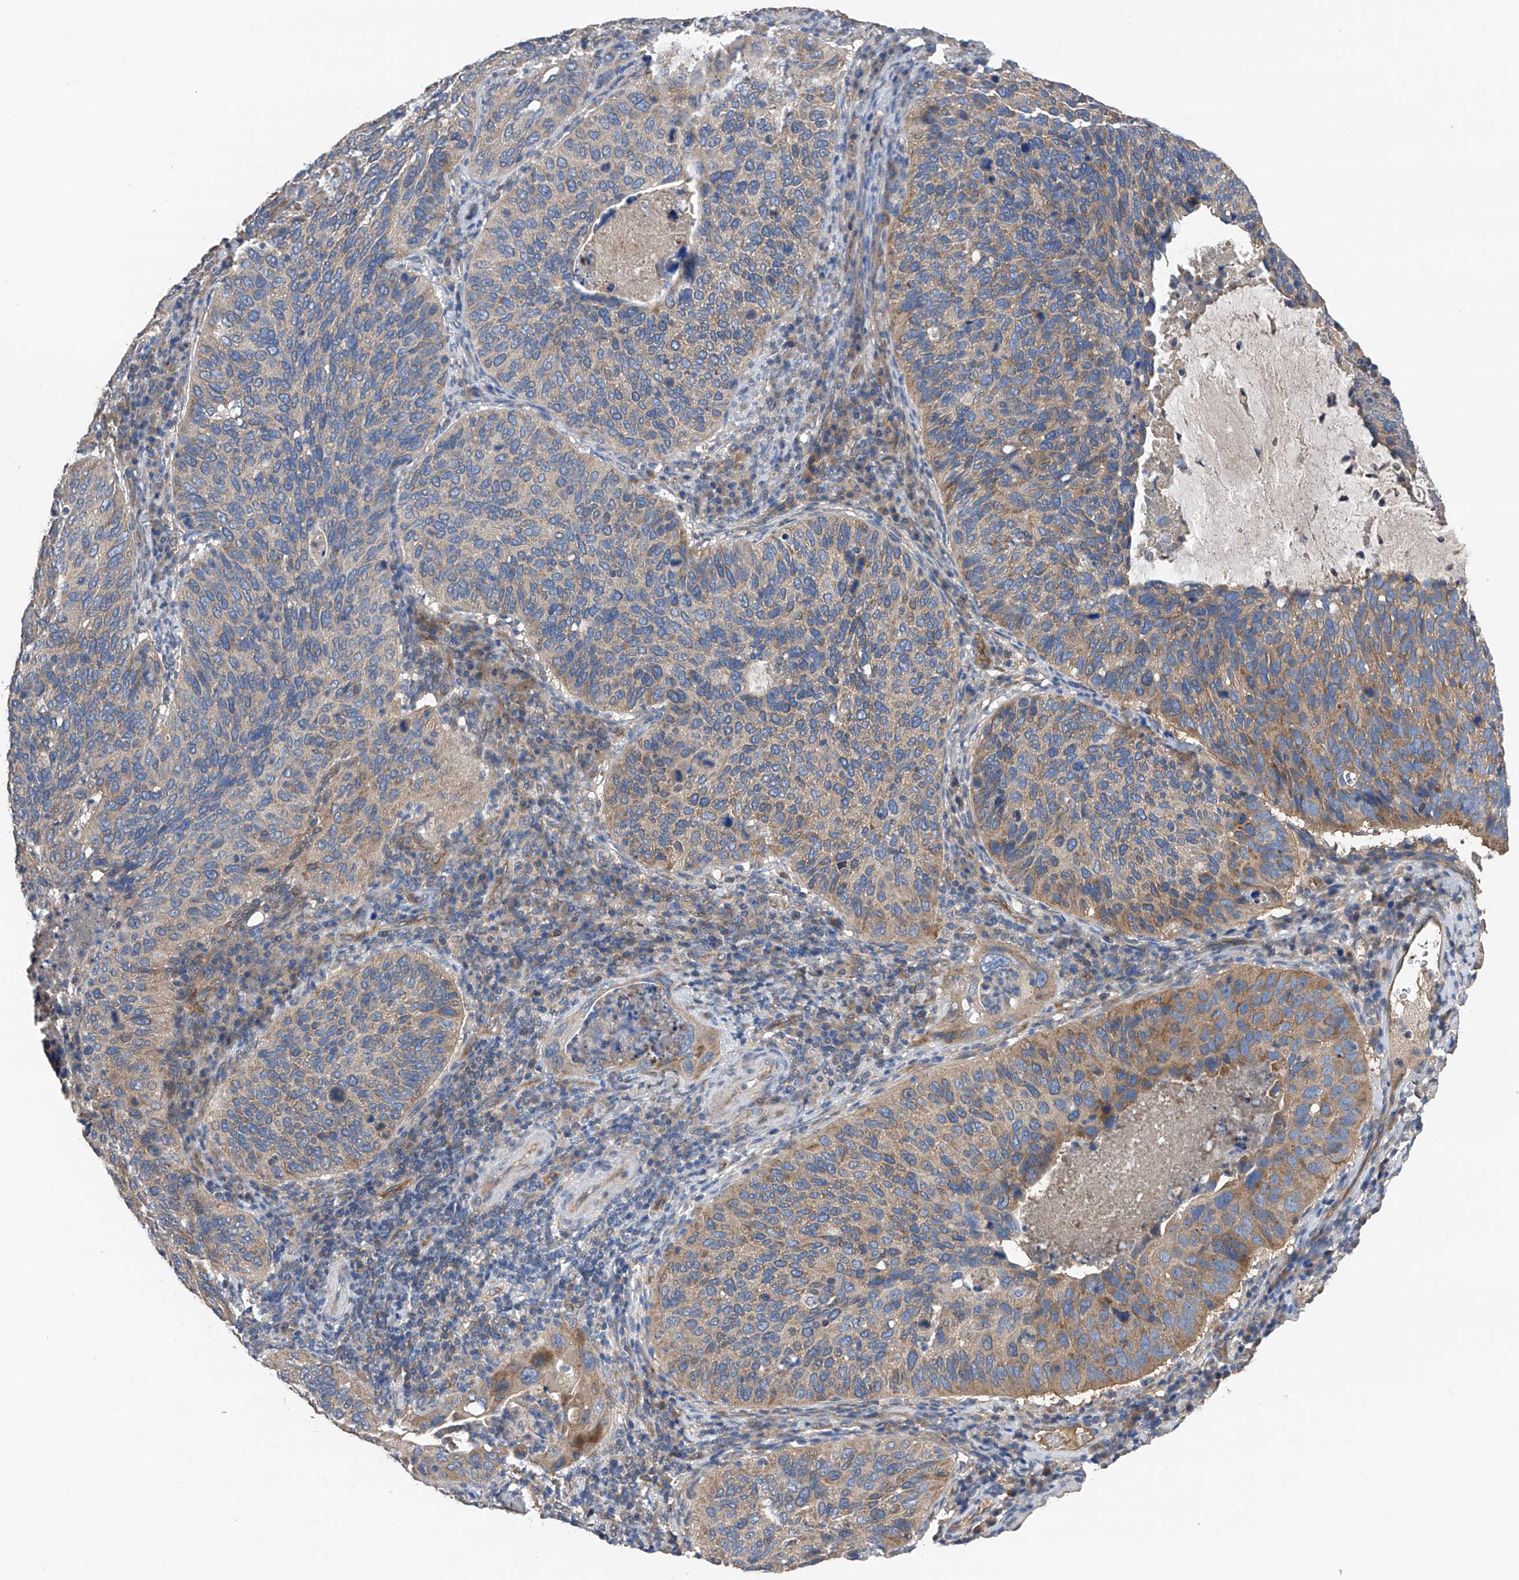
{"staining": {"intensity": "weak", "quantity": "25%-75%", "location": "cytoplasmic/membranous"}, "tissue": "cervical cancer", "cell_type": "Tumor cells", "image_type": "cancer", "snomed": [{"axis": "morphology", "description": "Squamous cell carcinoma, NOS"}, {"axis": "topography", "description": "Cervix"}], "caption": "Cervical squamous cell carcinoma stained for a protein demonstrates weak cytoplasmic/membranous positivity in tumor cells.", "gene": "PTK2", "patient": {"sex": "female", "age": 38}}